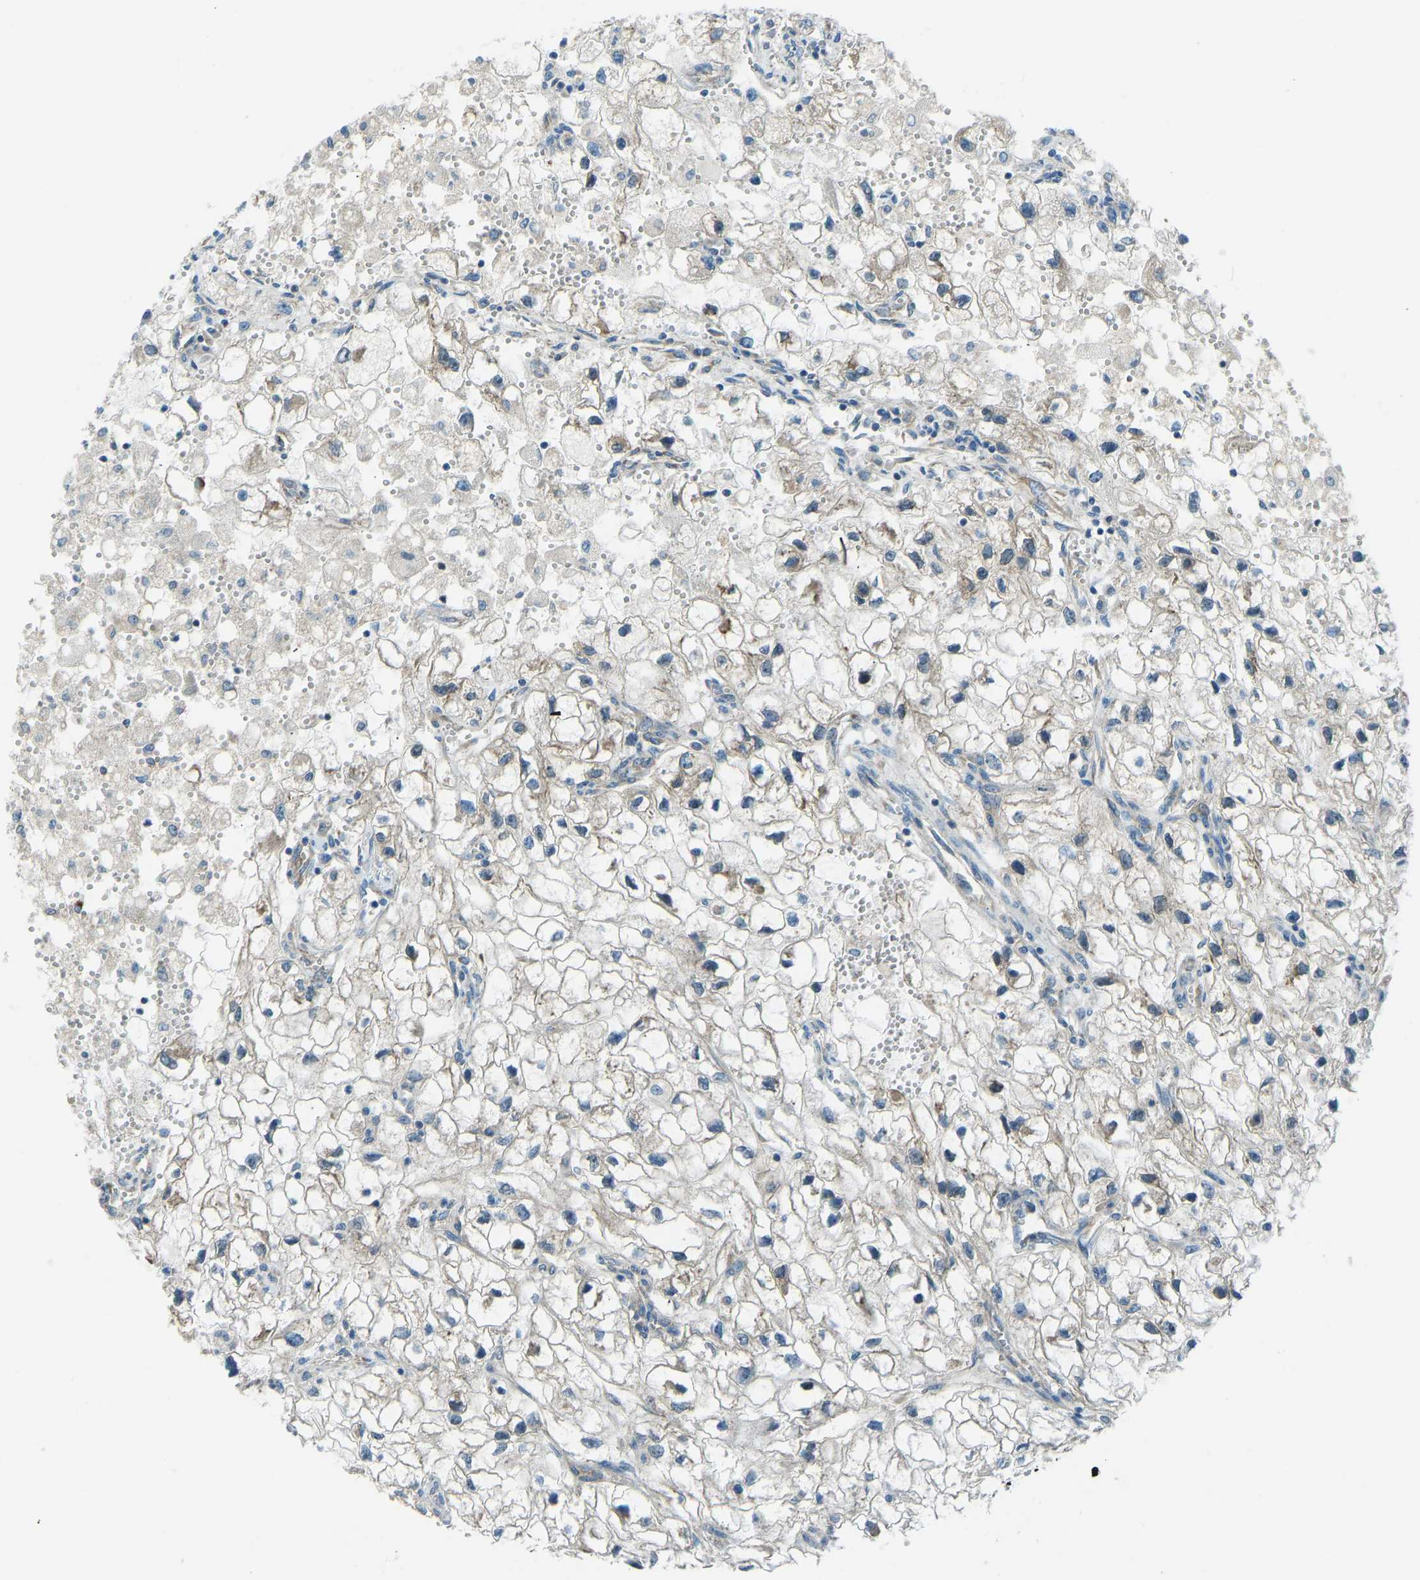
{"staining": {"intensity": "weak", "quantity": "<25%", "location": "cytoplasmic/membranous"}, "tissue": "renal cancer", "cell_type": "Tumor cells", "image_type": "cancer", "snomed": [{"axis": "morphology", "description": "Adenocarcinoma, NOS"}, {"axis": "topography", "description": "Kidney"}], "caption": "Tumor cells are negative for protein expression in human renal cancer (adenocarcinoma).", "gene": "STAU2", "patient": {"sex": "female", "age": 70}}